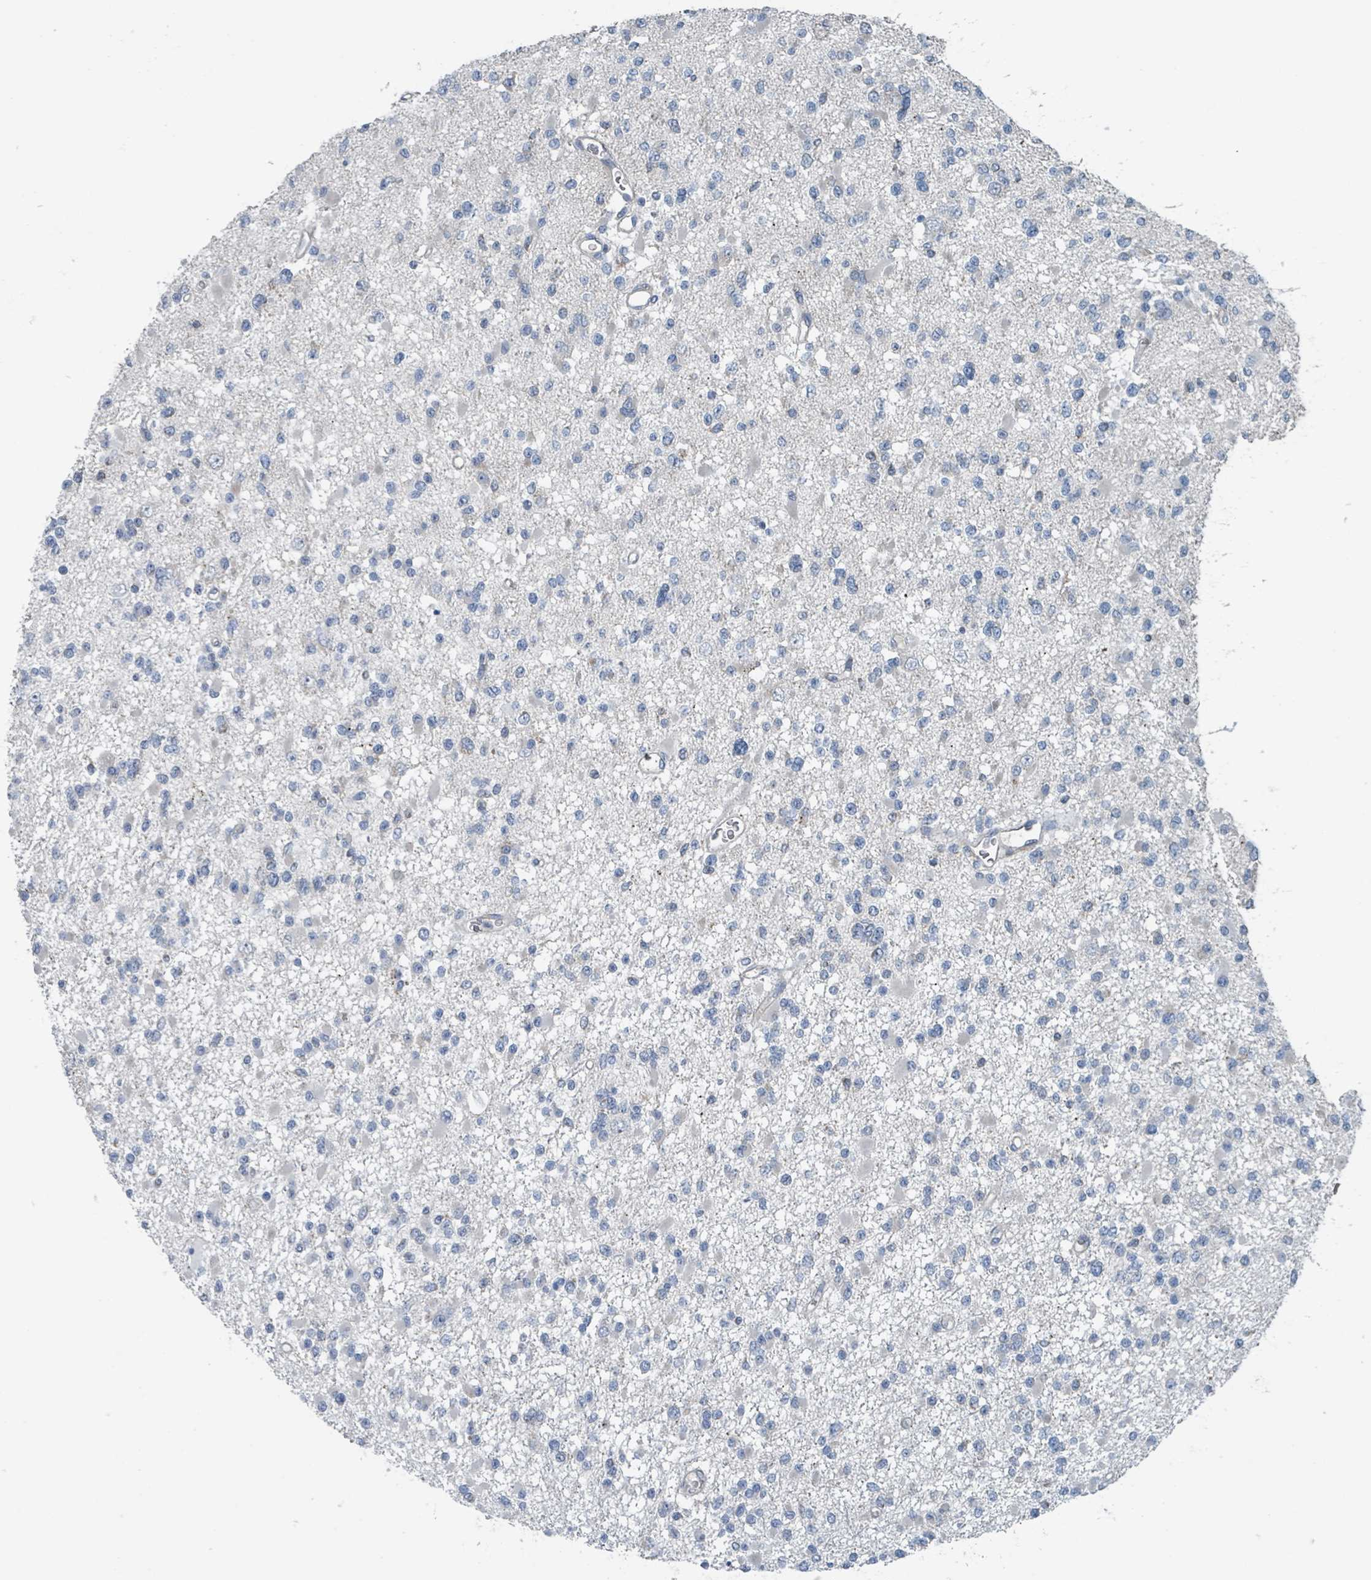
{"staining": {"intensity": "negative", "quantity": "none", "location": "none"}, "tissue": "glioma", "cell_type": "Tumor cells", "image_type": "cancer", "snomed": [{"axis": "morphology", "description": "Glioma, malignant, Low grade"}, {"axis": "topography", "description": "Brain"}], "caption": "Immunohistochemical staining of human glioma shows no significant staining in tumor cells.", "gene": "ACBD4", "patient": {"sex": "female", "age": 22}}